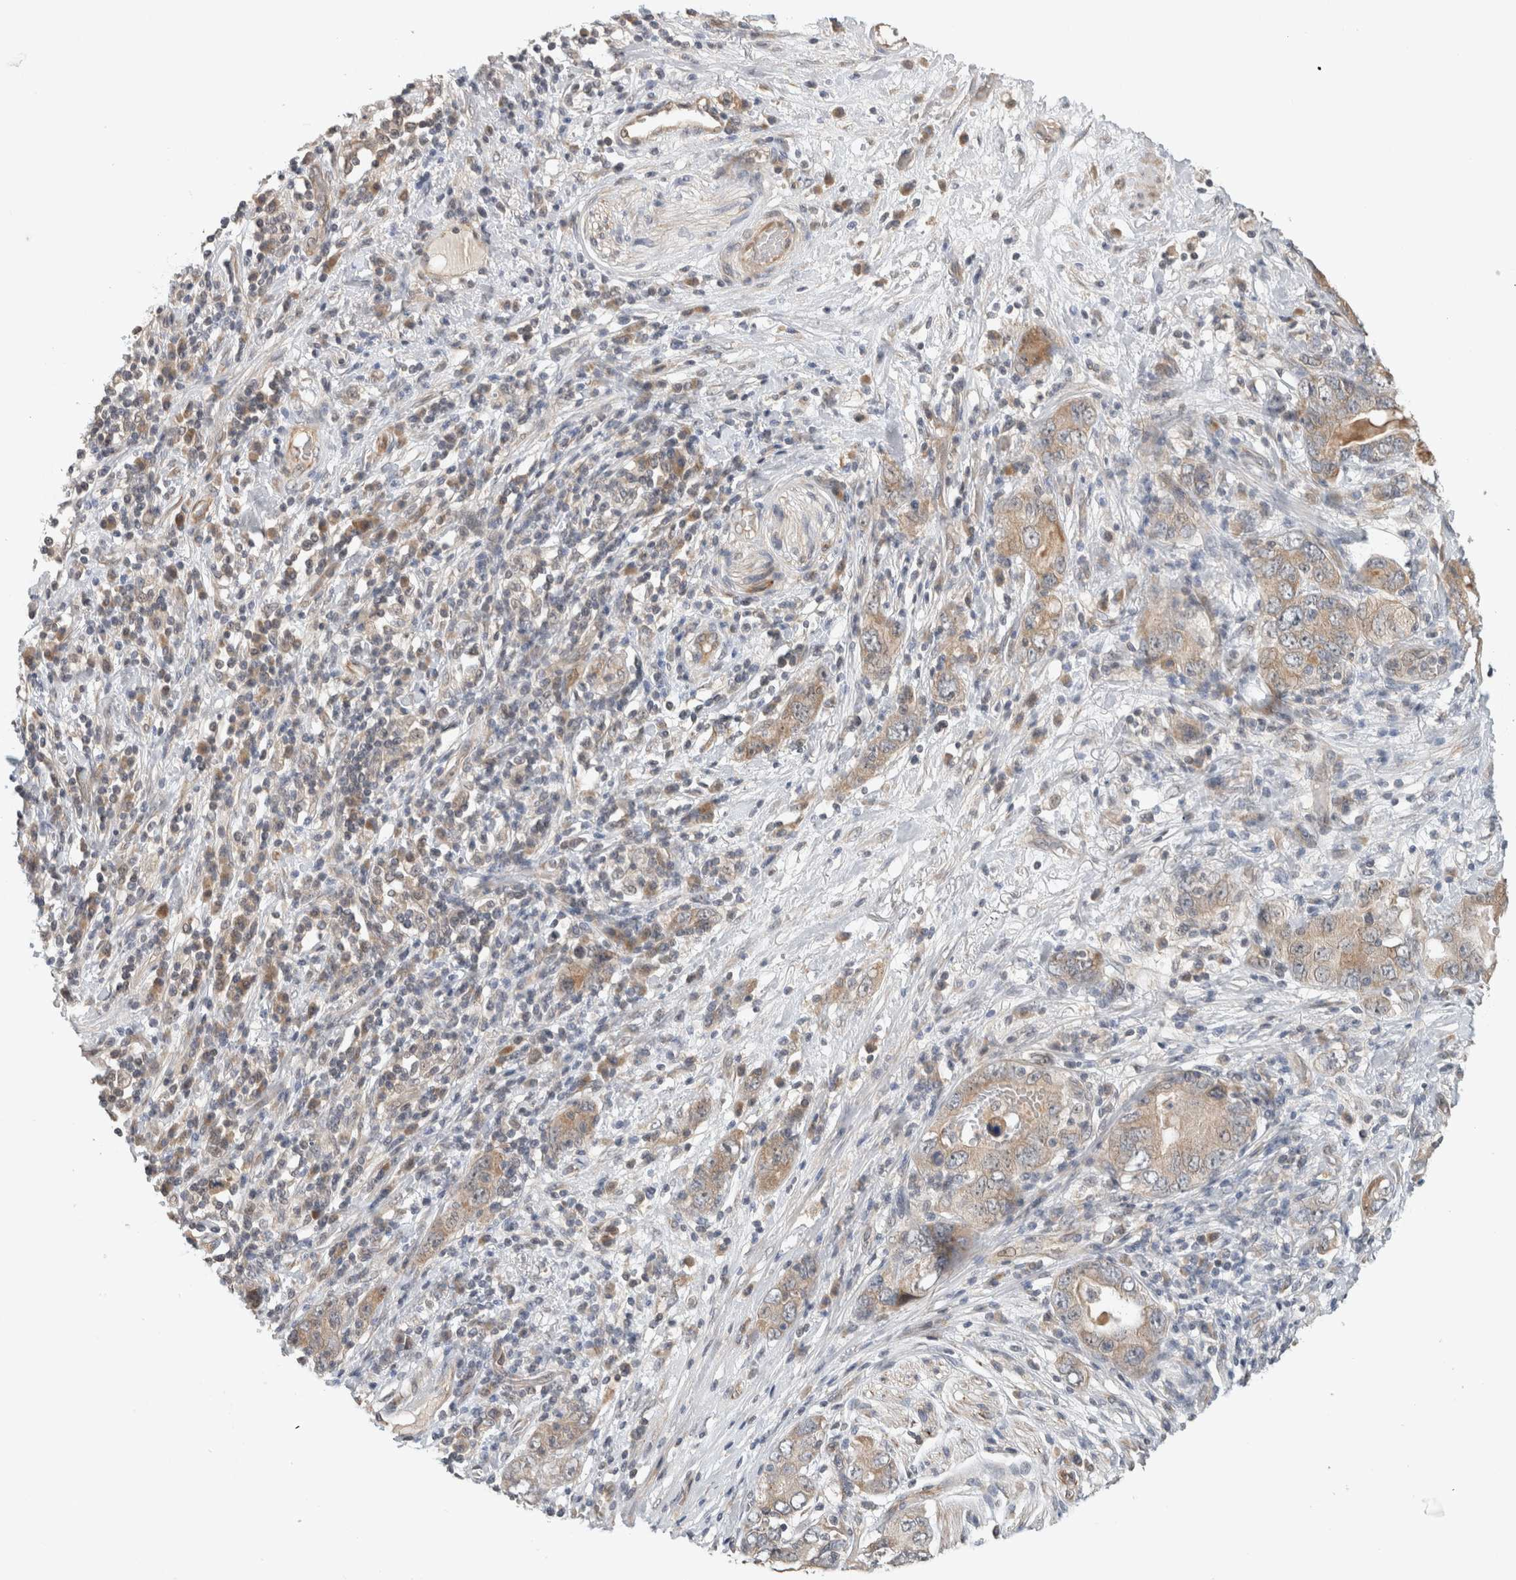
{"staining": {"intensity": "weak", "quantity": "<25%", "location": "cytoplasmic/membranous"}, "tissue": "stomach cancer", "cell_type": "Tumor cells", "image_type": "cancer", "snomed": [{"axis": "morphology", "description": "Adenocarcinoma, NOS"}, {"axis": "topography", "description": "Stomach, lower"}], "caption": "There is no significant staining in tumor cells of stomach cancer. (DAB (3,3'-diaminobenzidine) IHC visualized using brightfield microscopy, high magnification).", "gene": "ERCC6L2", "patient": {"sex": "female", "age": 93}}